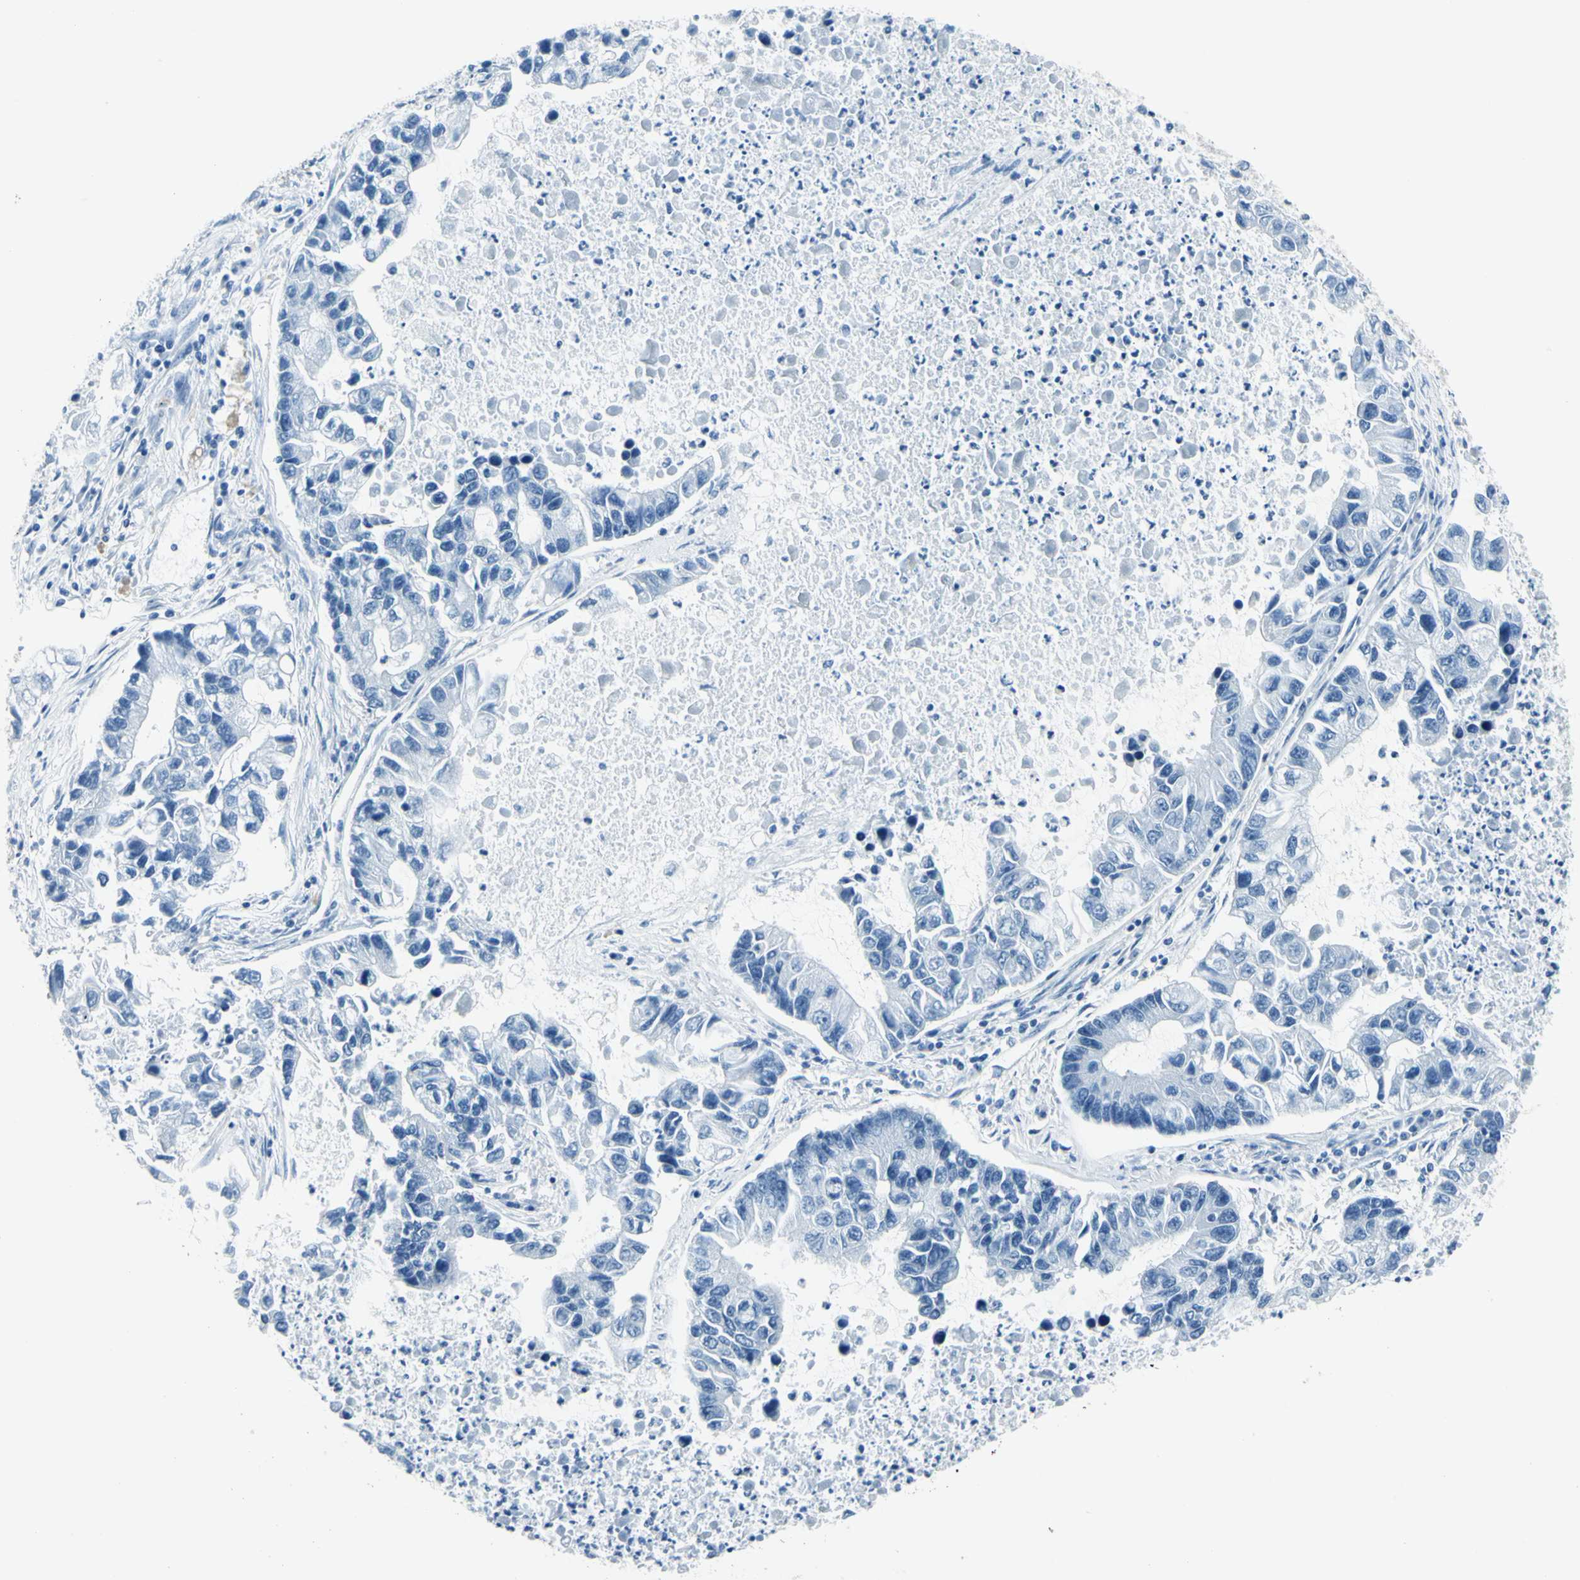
{"staining": {"intensity": "negative", "quantity": "none", "location": "none"}, "tissue": "lung cancer", "cell_type": "Tumor cells", "image_type": "cancer", "snomed": [{"axis": "morphology", "description": "Adenocarcinoma, NOS"}, {"axis": "topography", "description": "Lung"}], "caption": "This is an immunohistochemistry micrograph of human lung cancer (adenocarcinoma). There is no staining in tumor cells.", "gene": "CDH15", "patient": {"sex": "female", "age": 51}}